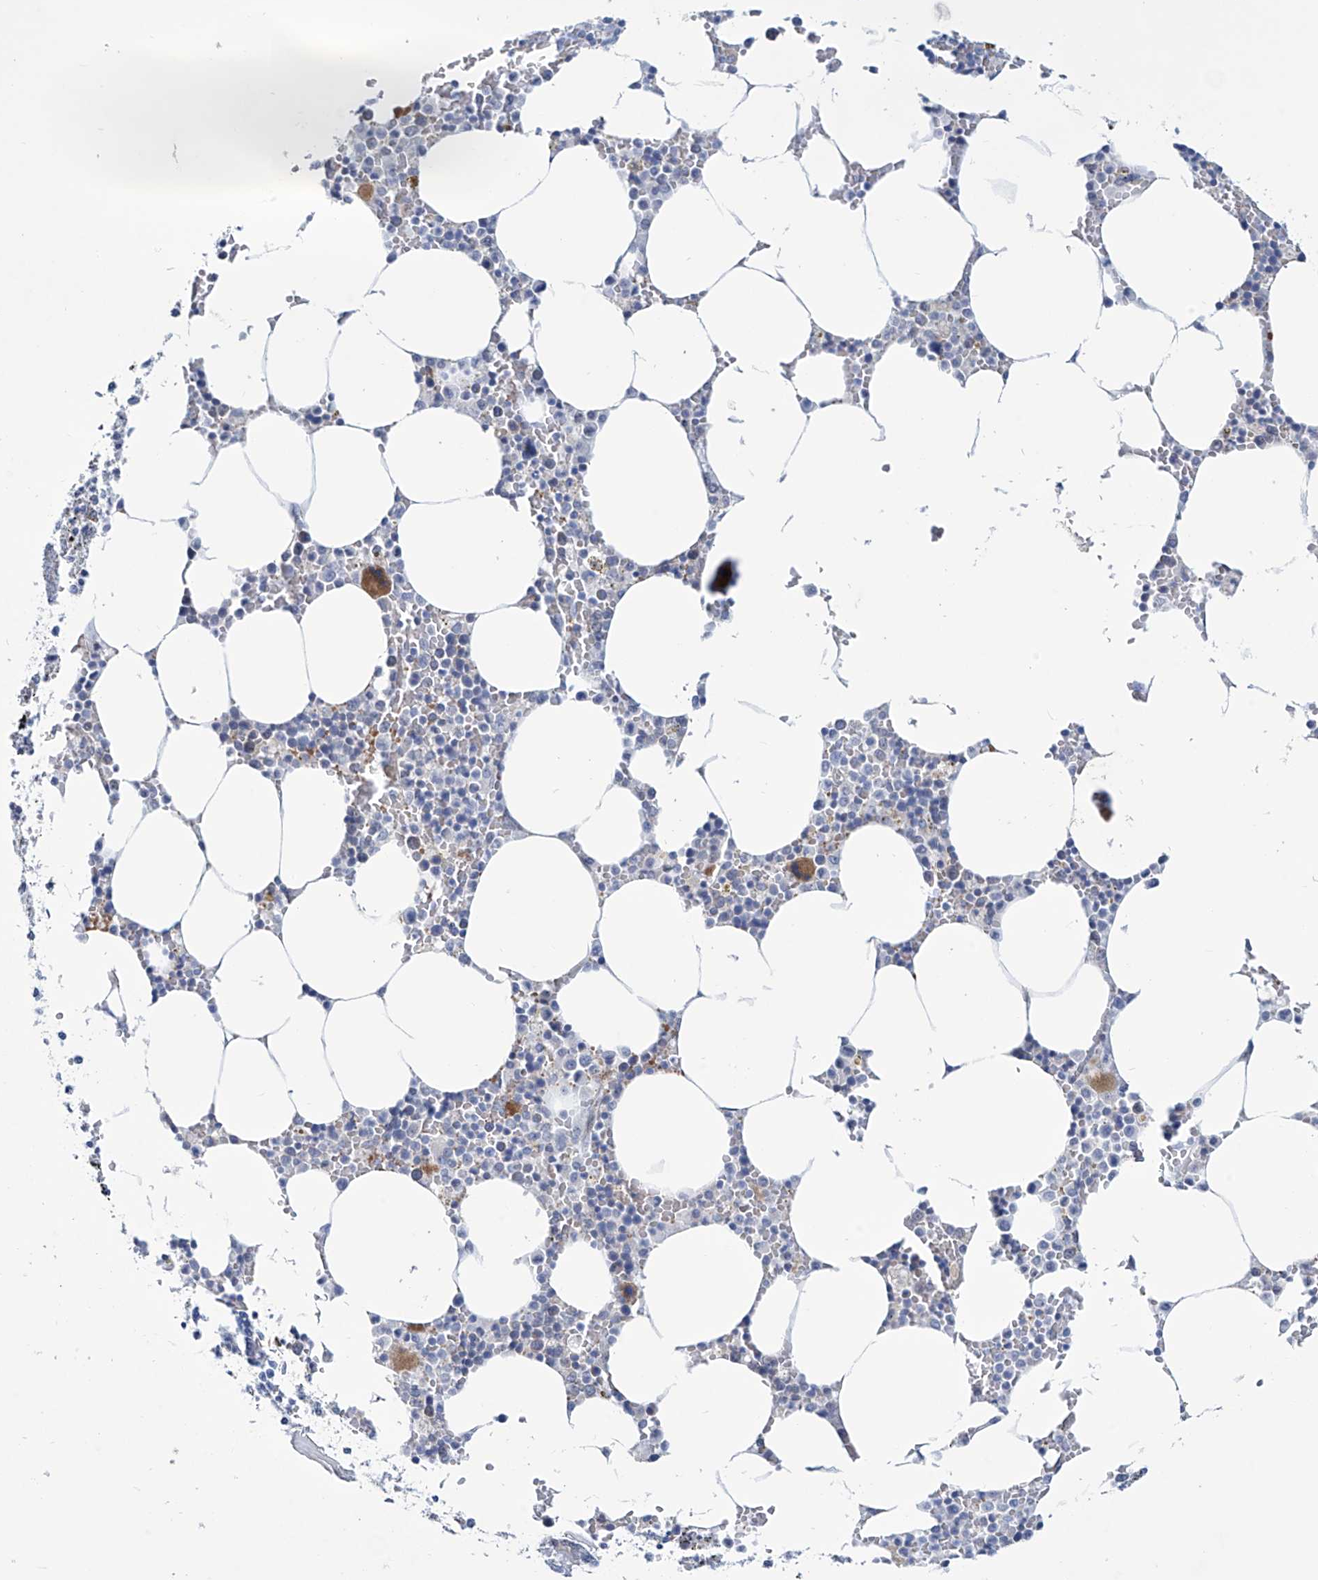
{"staining": {"intensity": "moderate", "quantity": "<25%", "location": "cytoplasmic/membranous"}, "tissue": "bone marrow", "cell_type": "Hematopoietic cells", "image_type": "normal", "snomed": [{"axis": "morphology", "description": "Normal tissue, NOS"}, {"axis": "topography", "description": "Bone marrow"}], "caption": "Immunohistochemical staining of benign bone marrow shows low levels of moderate cytoplasmic/membranous staining in about <25% of hematopoietic cells.", "gene": "TRIM60", "patient": {"sex": "male", "age": 70}}